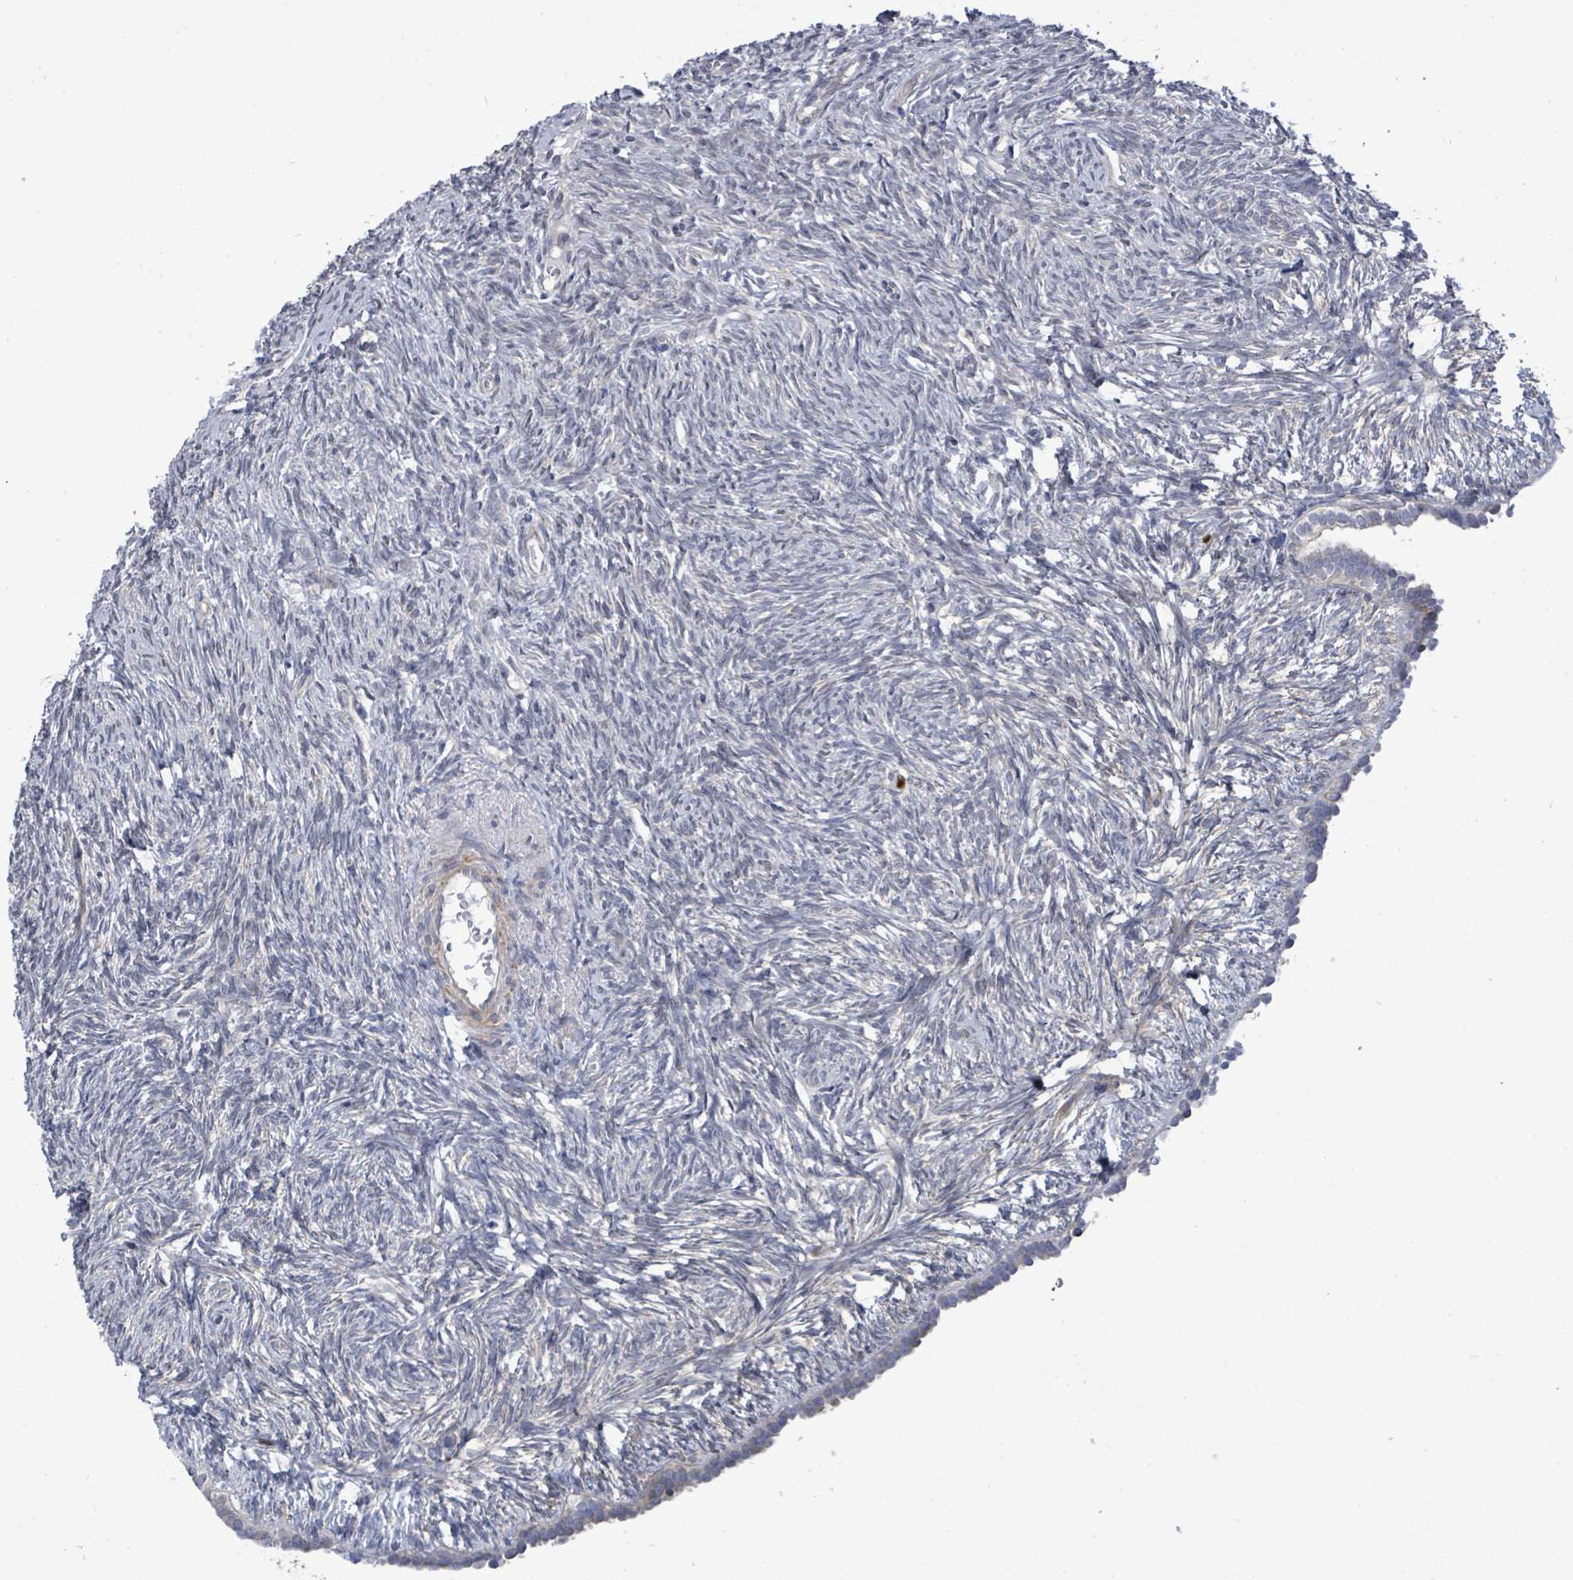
{"staining": {"intensity": "negative", "quantity": "none", "location": "none"}, "tissue": "ovary", "cell_type": "Ovarian stroma cells", "image_type": "normal", "snomed": [{"axis": "morphology", "description": "Normal tissue, NOS"}, {"axis": "topography", "description": "Ovary"}], "caption": "Immunohistochemical staining of benign human ovary demonstrates no significant expression in ovarian stroma cells.", "gene": "SAR1A", "patient": {"sex": "female", "age": 51}}